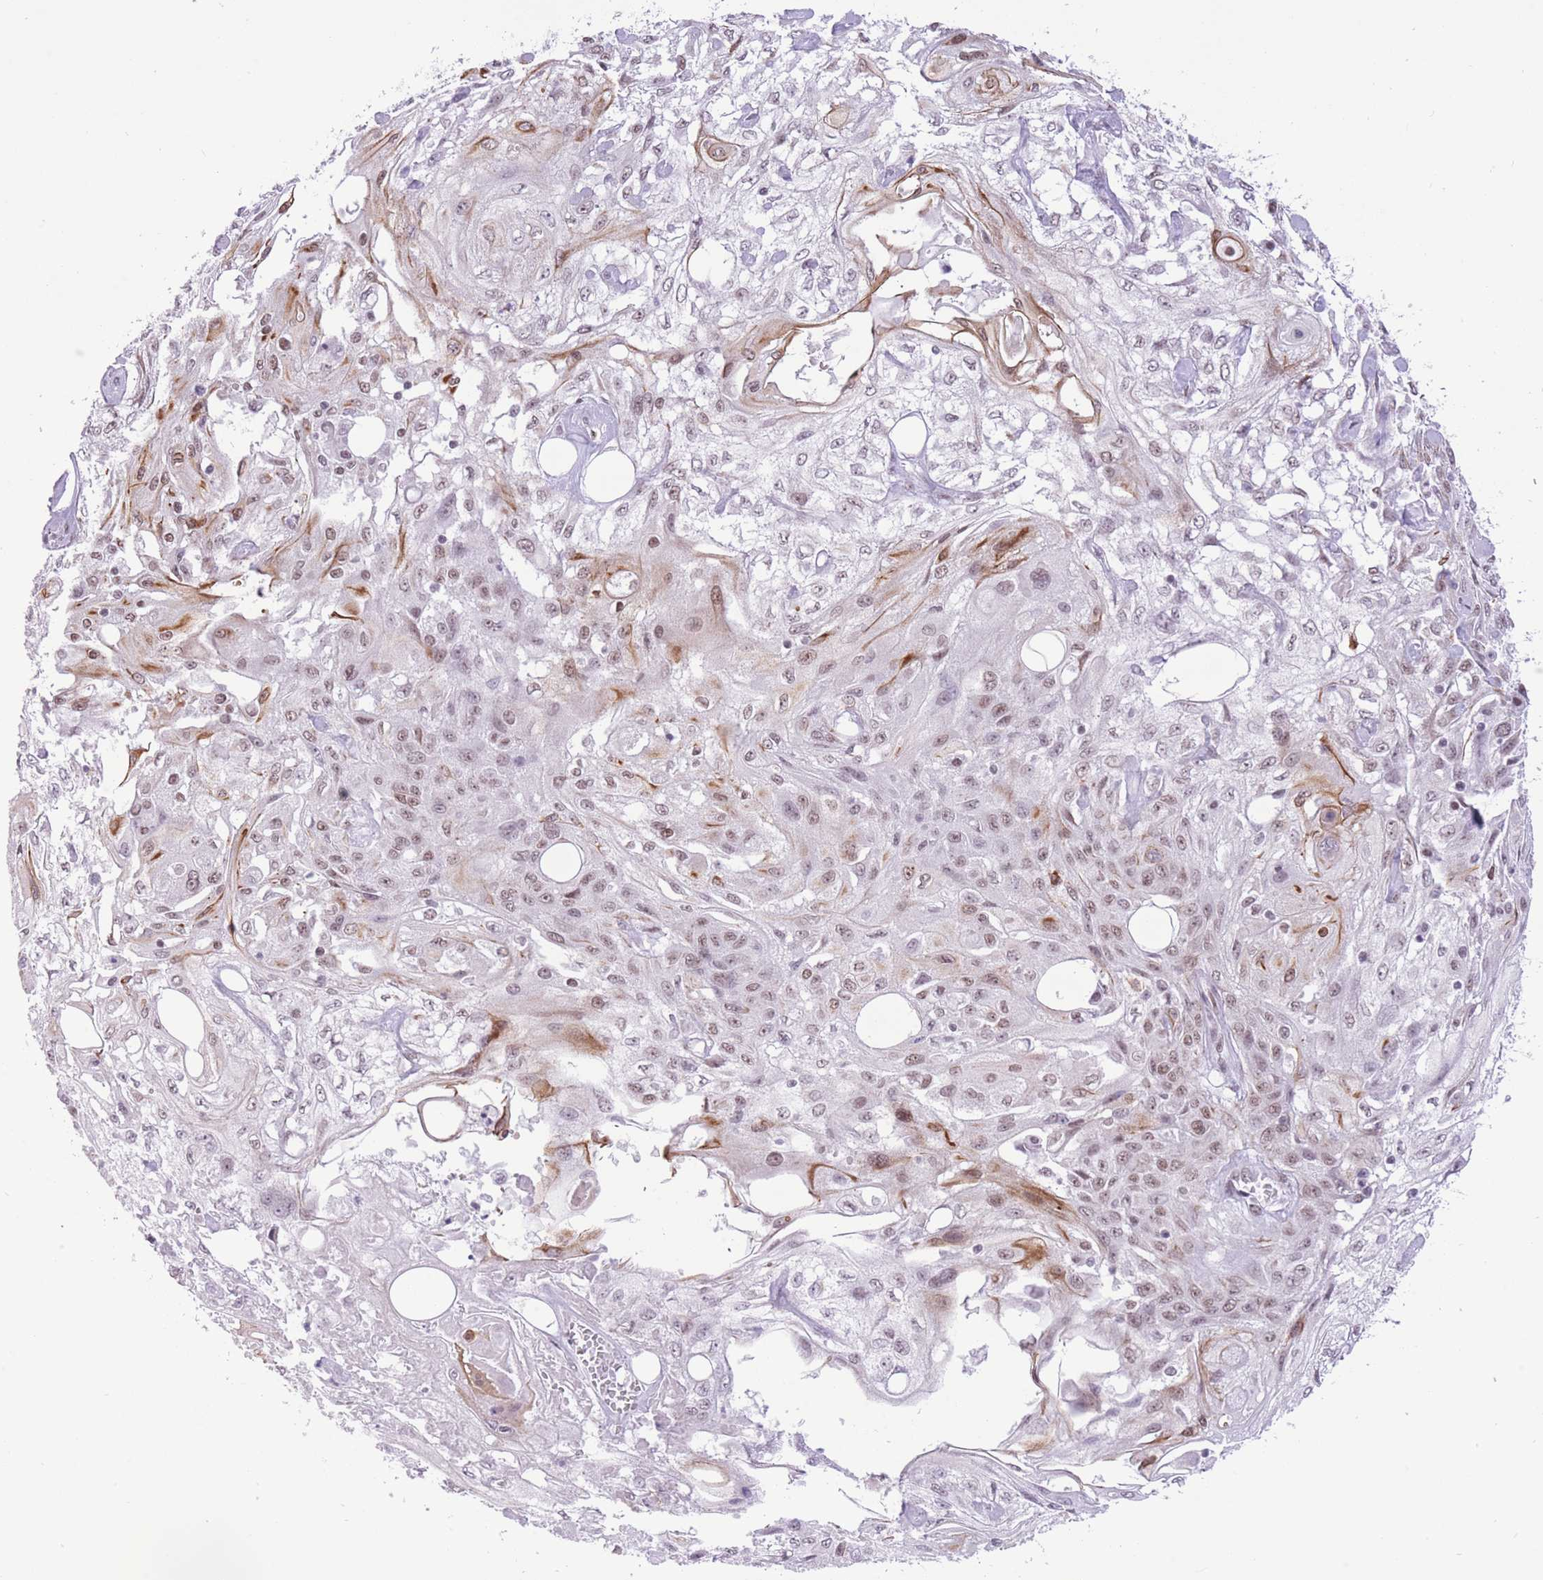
{"staining": {"intensity": "moderate", "quantity": ">75%", "location": "nuclear"}, "tissue": "skin cancer", "cell_type": "Tumor cells", "image_type": "cancer", "snomed": [{"axis": "morphology", "description": "Squamous cell carcinoma, NOS"}, {"axis": "morphology", "description": "Squamous cell carcinoma, metastatic, NOS"}, {"axis": "topography", "description": "Skin"}, {"axis": "topography", "description": "Lymph node"}], "caption": "Squamous cell carcinoma (skin) stained with IHC exhibits moderate nuclear staining in about >75% of tumor cells.", "gene": "ZBED5", "patient": {"sex": "male", "age": 75}}